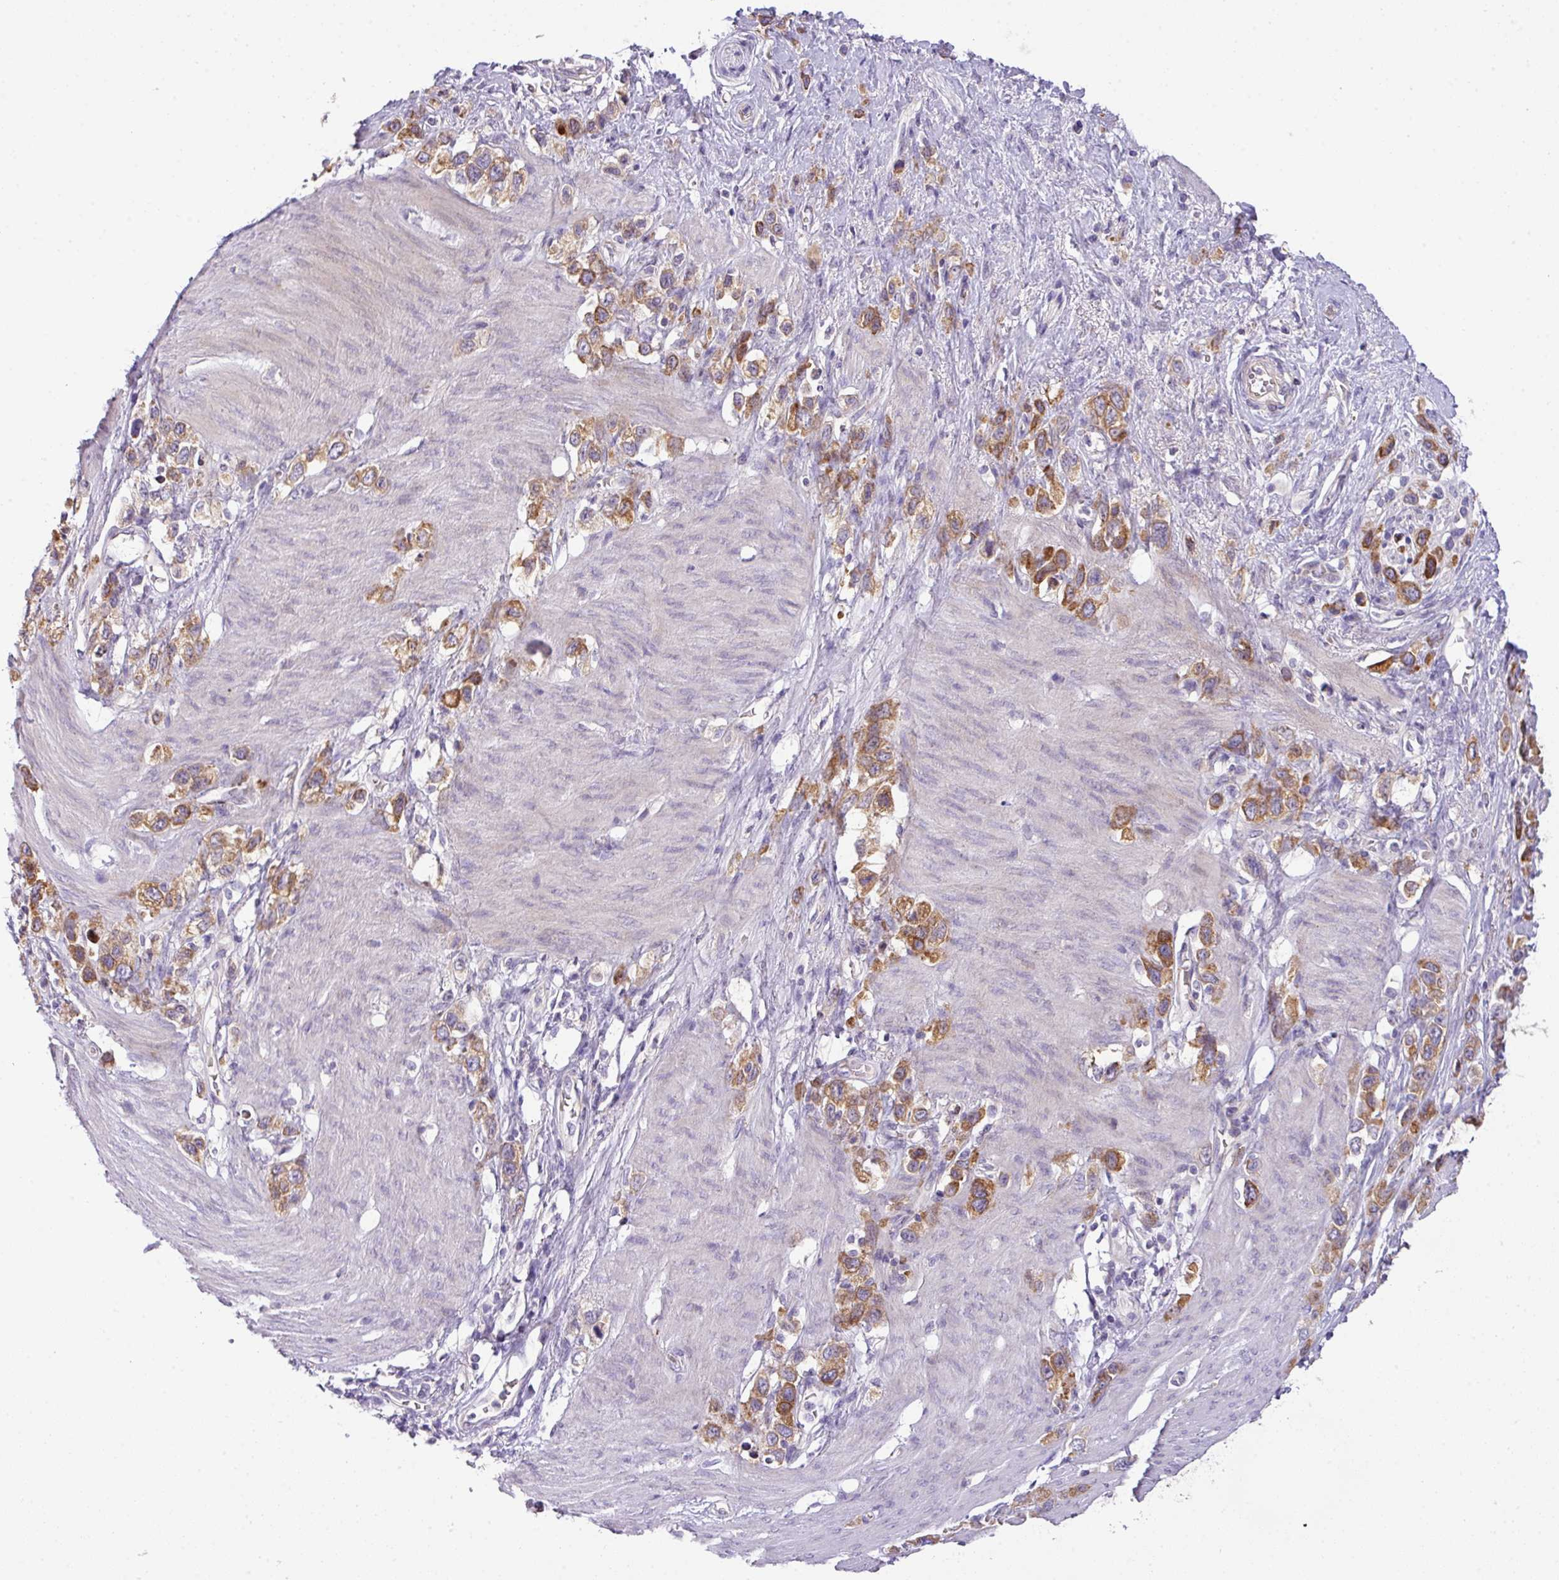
{"staining": {"intensity": "moderate", "quantity": ">75%", "location": "cytoplasmic/membranous"}, "tissue": "stomach cancer", "cell_type": "Tumor cells", "image_type": "cancer", "snomed": [{"axis": "morphology", "description": "Adenocarcinoma, NOS"}, {"axis": "topography", "description": "Stomach"}], "caption": "Brown immunohistochemical staining in stomach cancer exhibits moderate cytoplasmic/membranous positivity in about >75% of tumor cells.", "gene": "PIK3R5", "patient": {"sex": "female", "age": 65}}